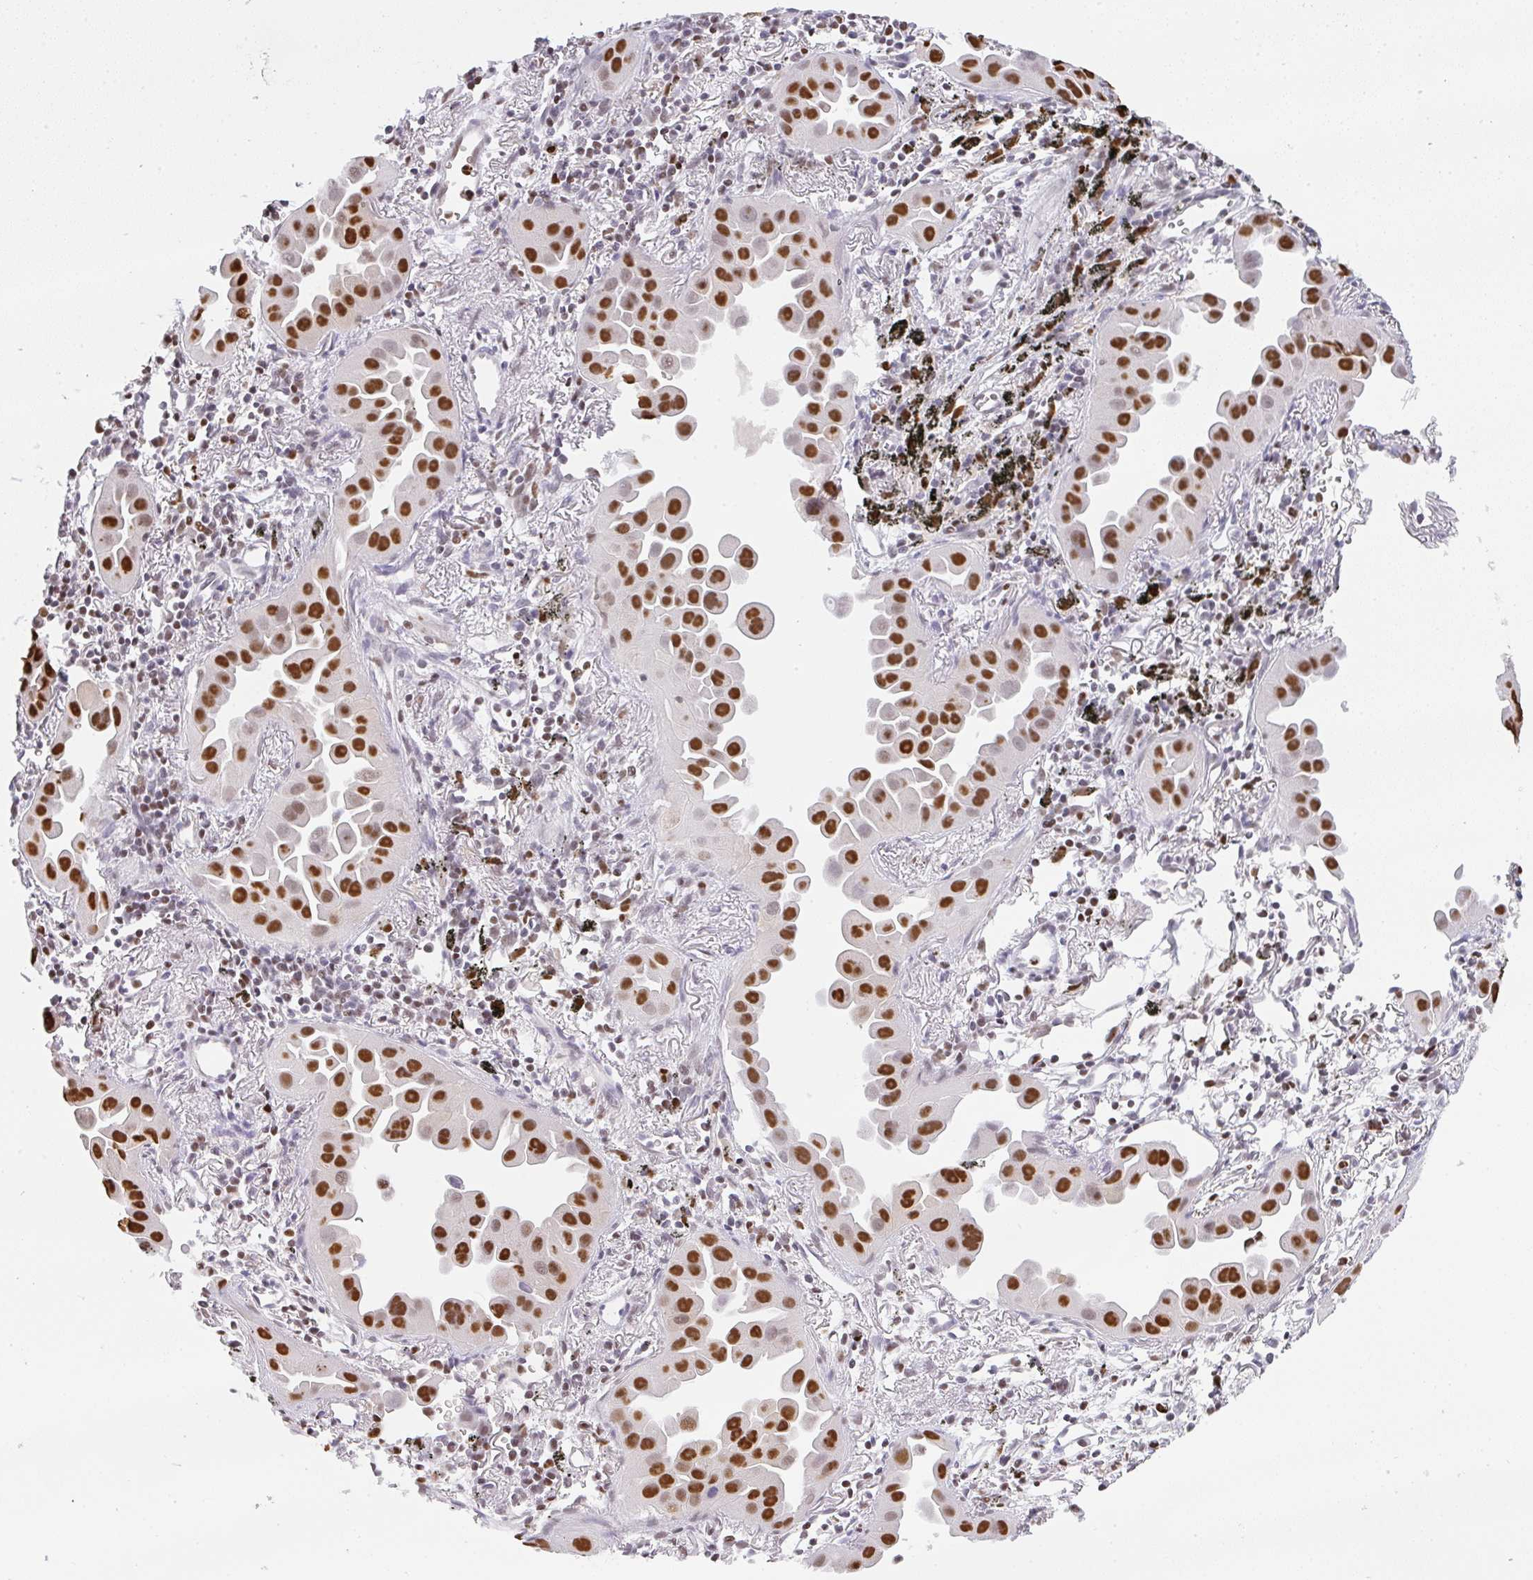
{"staining": {"intensity": "strong", "quantity": ">75%", "location": "nuclear"}, "tissue": "lung cancer", "cell_type": "Tumor cells", "image_type": "cancer", "snomed": [{"axis": "morphology", "description": "Adenocarcinoma, NOS"}, {"axis": "topography", "description": "Lung"}], "caption": "Tumor cells demonstrate strong nuclear positivity in about >75% of cells in adenocarcinoma (lung).", "gene": "BBX", "patient": {"sex": "male", "age": 68}}